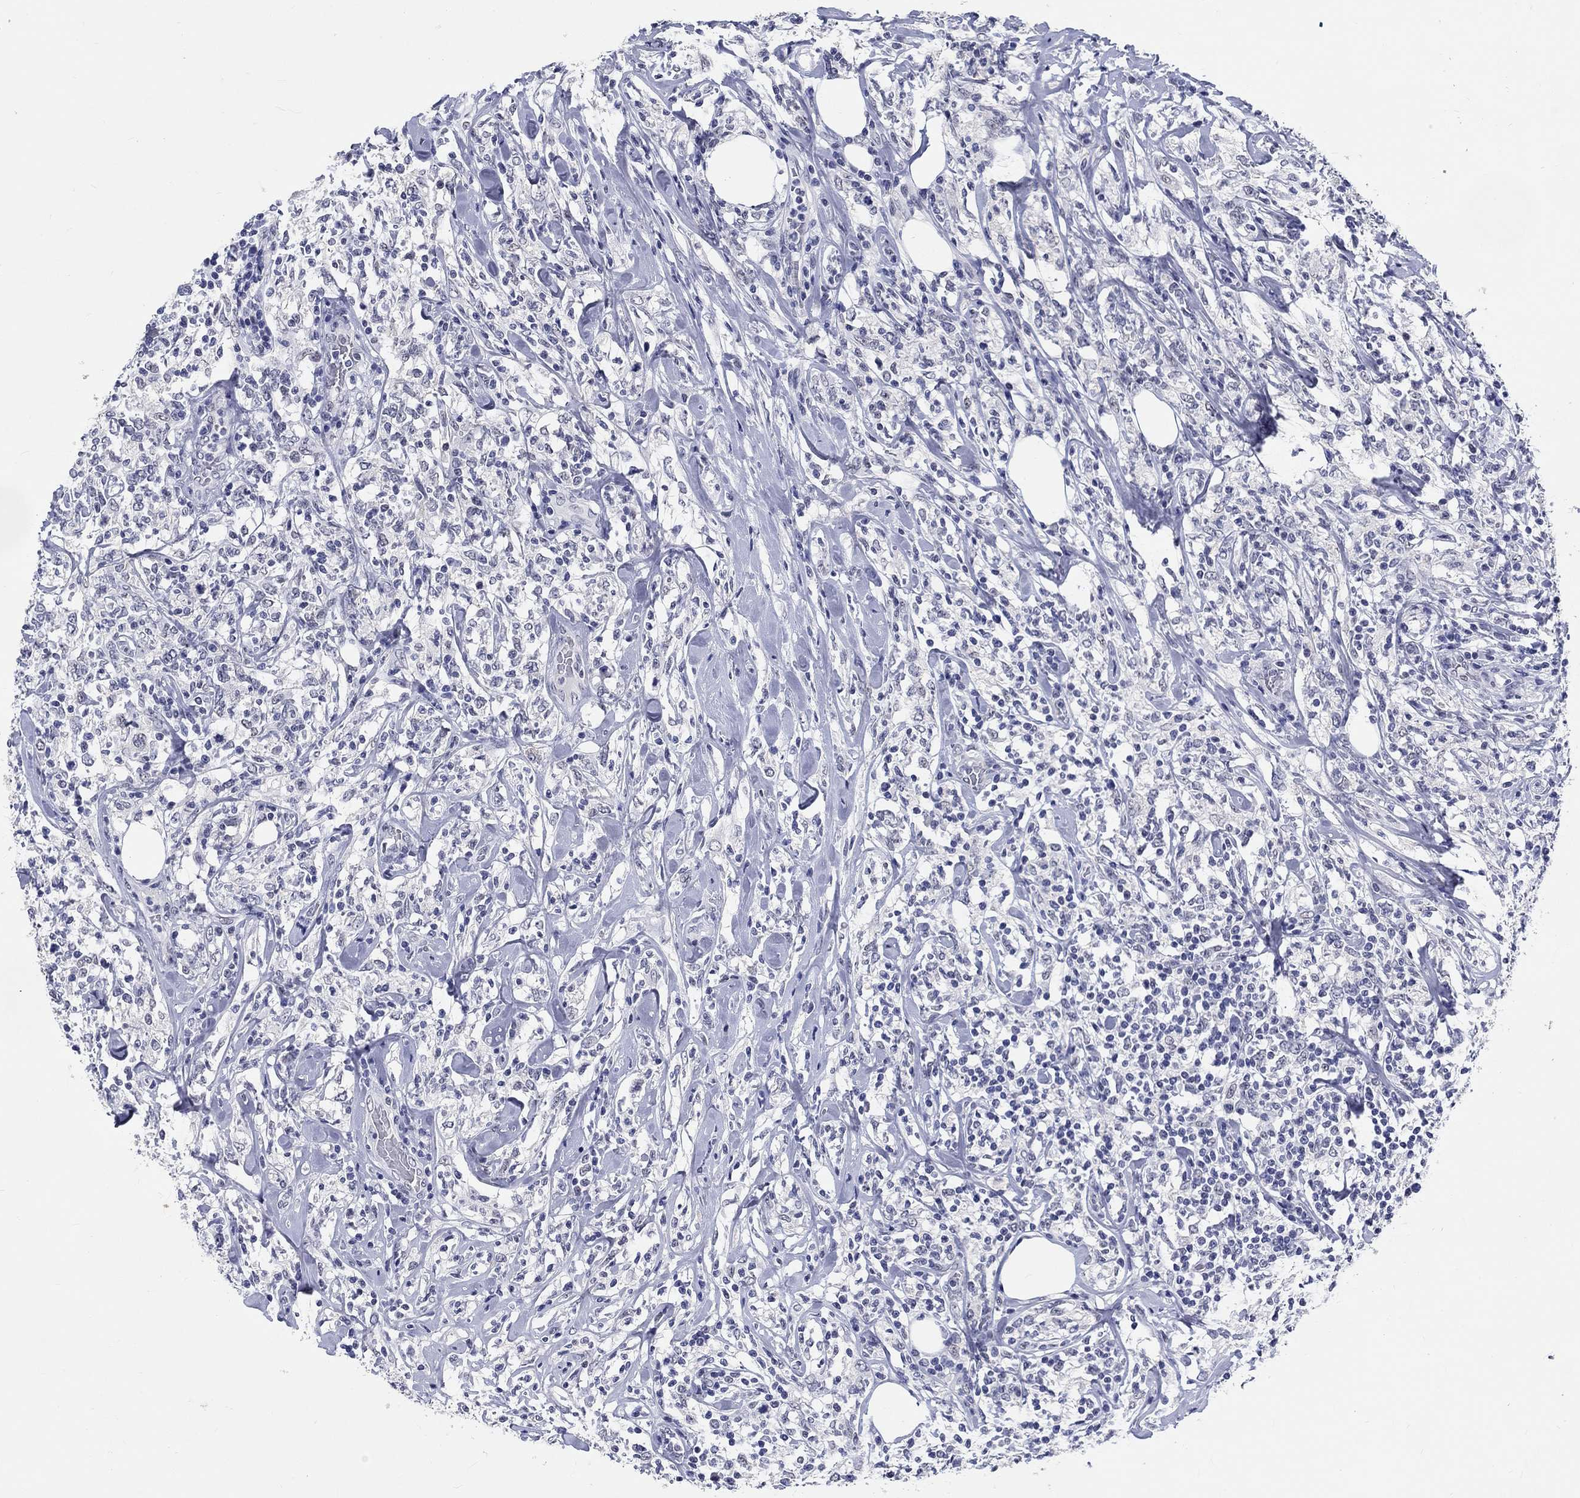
{"staining": {"intensity": "negative", "quantity": "none", "location": "none"}, "tissue": "lymphoma", "cell_type": "Tumor cells", "image_type": "cancer", "snomed": [{"axis": "morphology", "description": "Malignant lymphoma, non-Hodgkin's type, High grade"}, {"axis": "topography", "description": "Lymph node"}], "caption": "A high-resolution histopathology image shows immunohistochemistry (IHC) staining of malignant lymphoma, non-Hodgkin's type (high-grade), which exhibits no significant expression in tumor cells.", "gene": "GRIN1", "patient": {"sex": "female", "age": 84}}